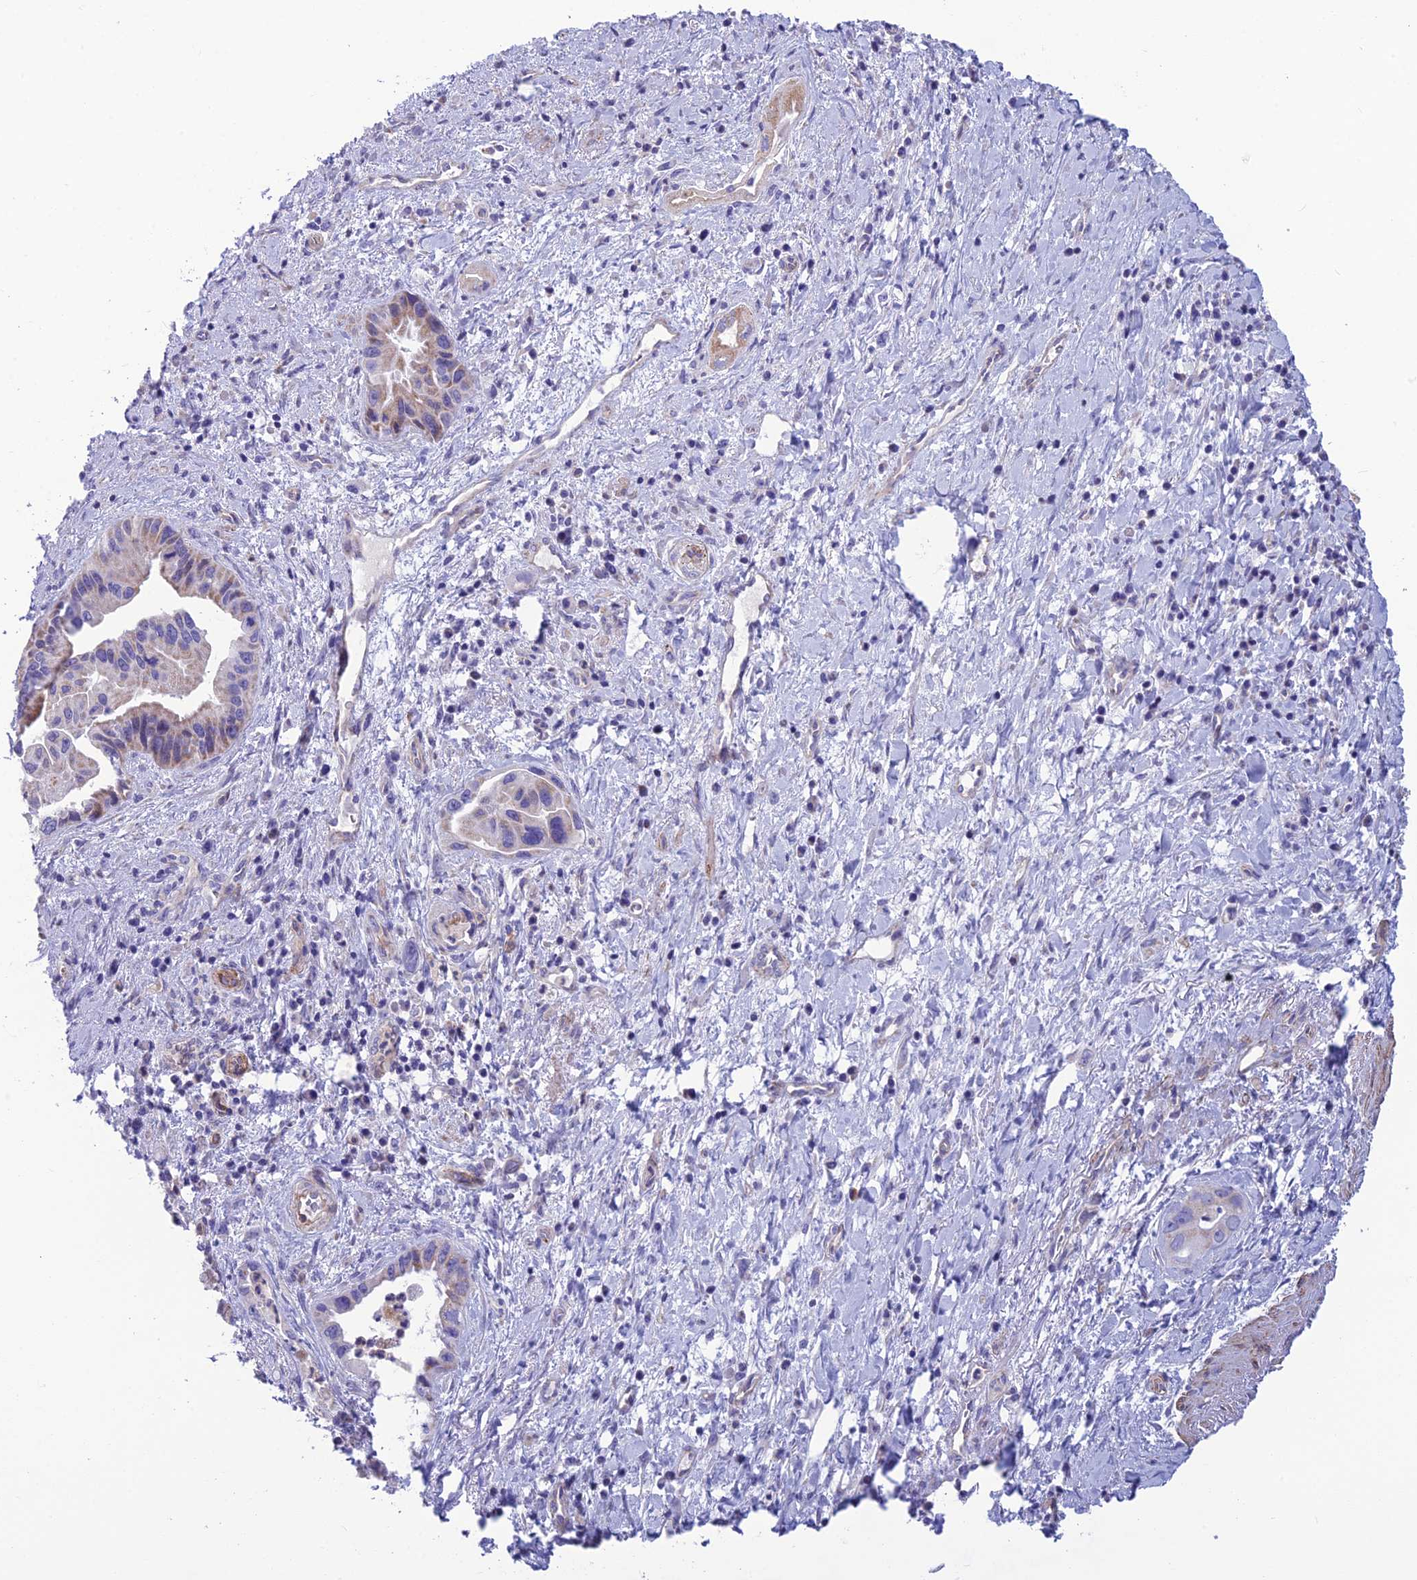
{"staining": {"intensity": "weak", "quantity": "25%-75%", "location": "cytoplasmic/membranous"}, "tissue": "pancreatic cancer", "cell_type": "Tumor cells", "image_type": "cancer", "snomed": [{"axis": "morphology", "description": "Adenocarcinoma, NOS"}, {"axis": "topography", "description": "Pancreas"}], "caption": "Protein staining of pancreatic cancer tissue displays weak cytoplasmic/membranous expression in approximately 25%-75% of tumor cells. The staining was performed using DAB (3,3'-diaminobenzidine) to visualize the protein expression in brown, while the nuclei were stained in blue with hematoxylin (Magnification: 20x).", "gene": "POMGNT1", "patient": {"sex": "female", "age": 77}}